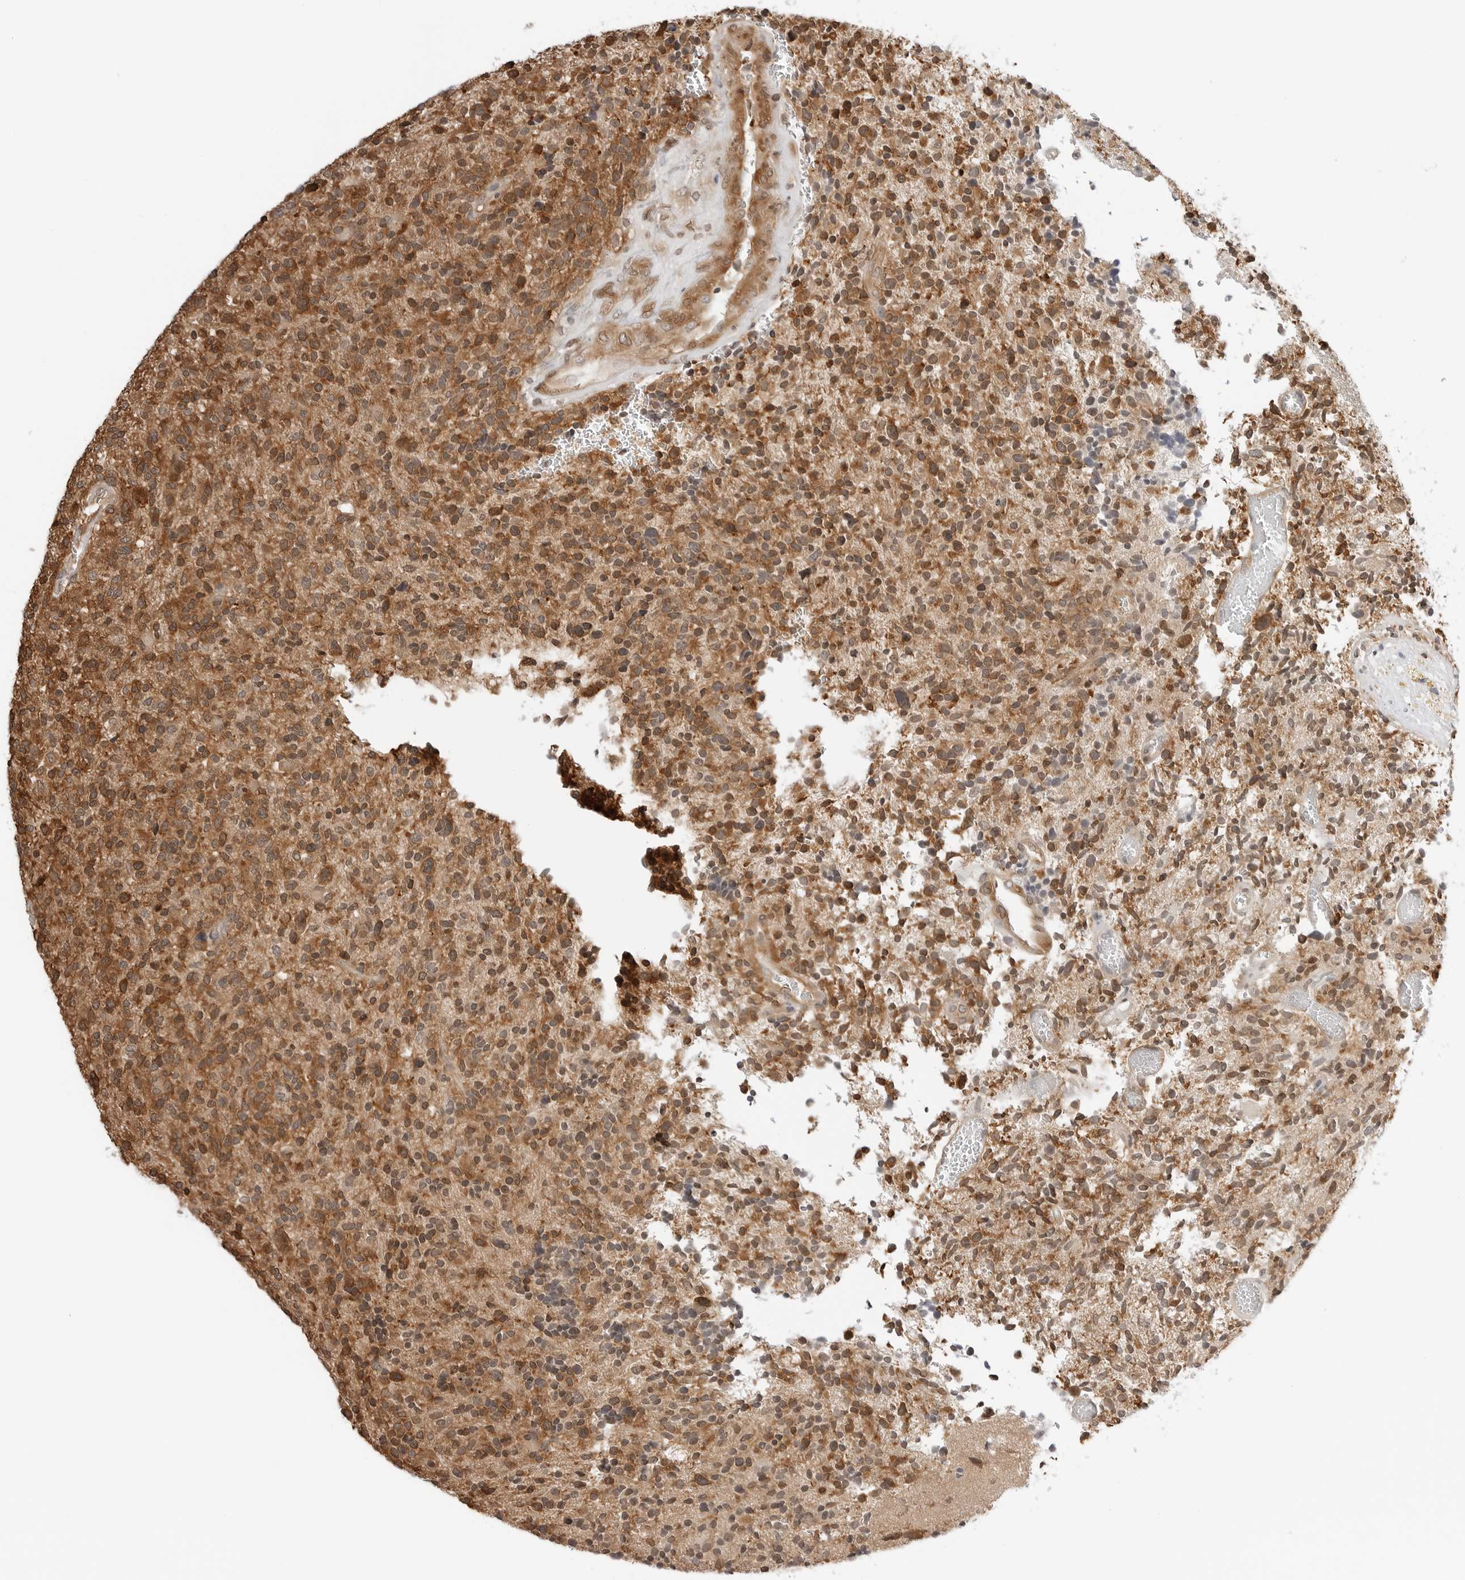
{"staining": {"intensity": "strong", "quantity": ">75%", "location": "cytoplasmic/membranous,nuclear"}, "tissue": "glioma", "cell_type": "Tumor cells", "image_type": "cancer", "snomed": [{"axis": "morphology", "description": "Glioma, malignant, High grade"}, {"axis": "topography", "description": "Brain"}], "caption": "Glioma stained for a protein (brown) shows strong cytoplasmic/membranous and nuclear positive expression in about >75% of tumor cells.", "gene": "NUDC", "patient": {"sex": "male", "age": 72}}